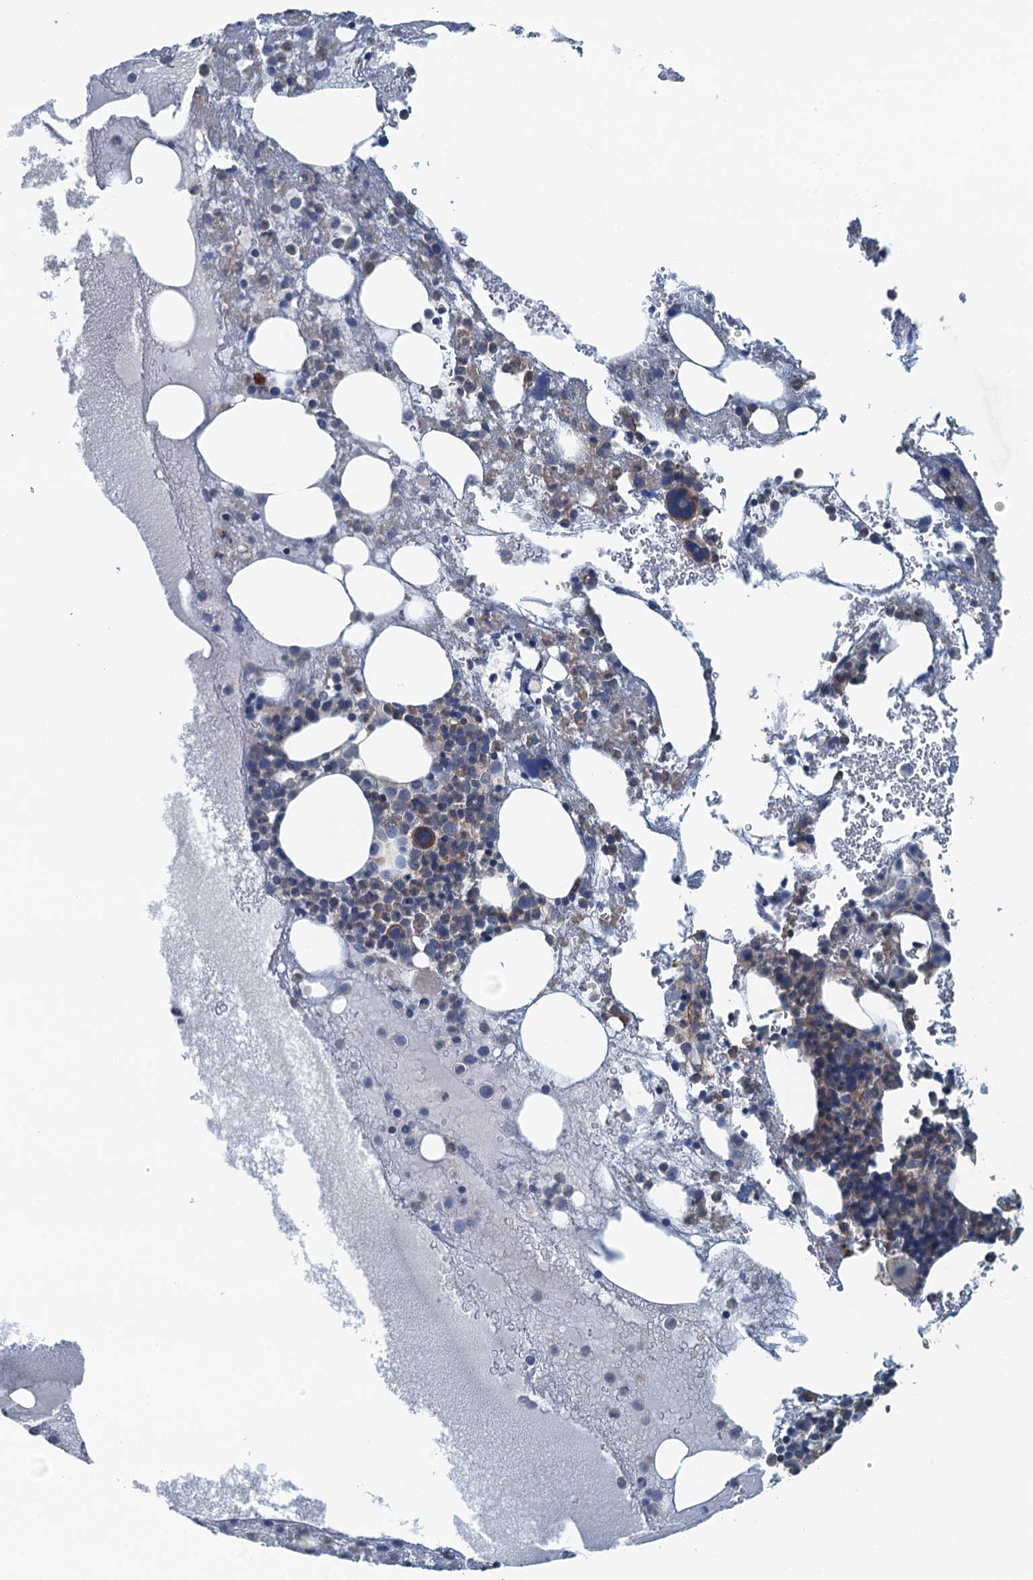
{"staining": {"intensity": "moderate", "quantity": "<25%", "location": "cytoplasmic/membranous"}, "tissue": "bone marrow", "cell_type": "Hematopoietic cells", "image_type": "normal", "snomed": [{"axis": "morphology", "description": "Normal tissue, NOS"}, {"axis": "topography", "description": "Bone marrow"}], "caption": "The histopathology image demonstrates staining of normal bone marrow, revealing moderate cytoplasmic/membranous protein positivity (brown color) within hematopoietic cells. (DAB (3,3'-diaminobenzidine) IHC with brightfield microscopy, high magnification).", "gene": "THAP10", "patient": {"sex": "male", "age": 61}}